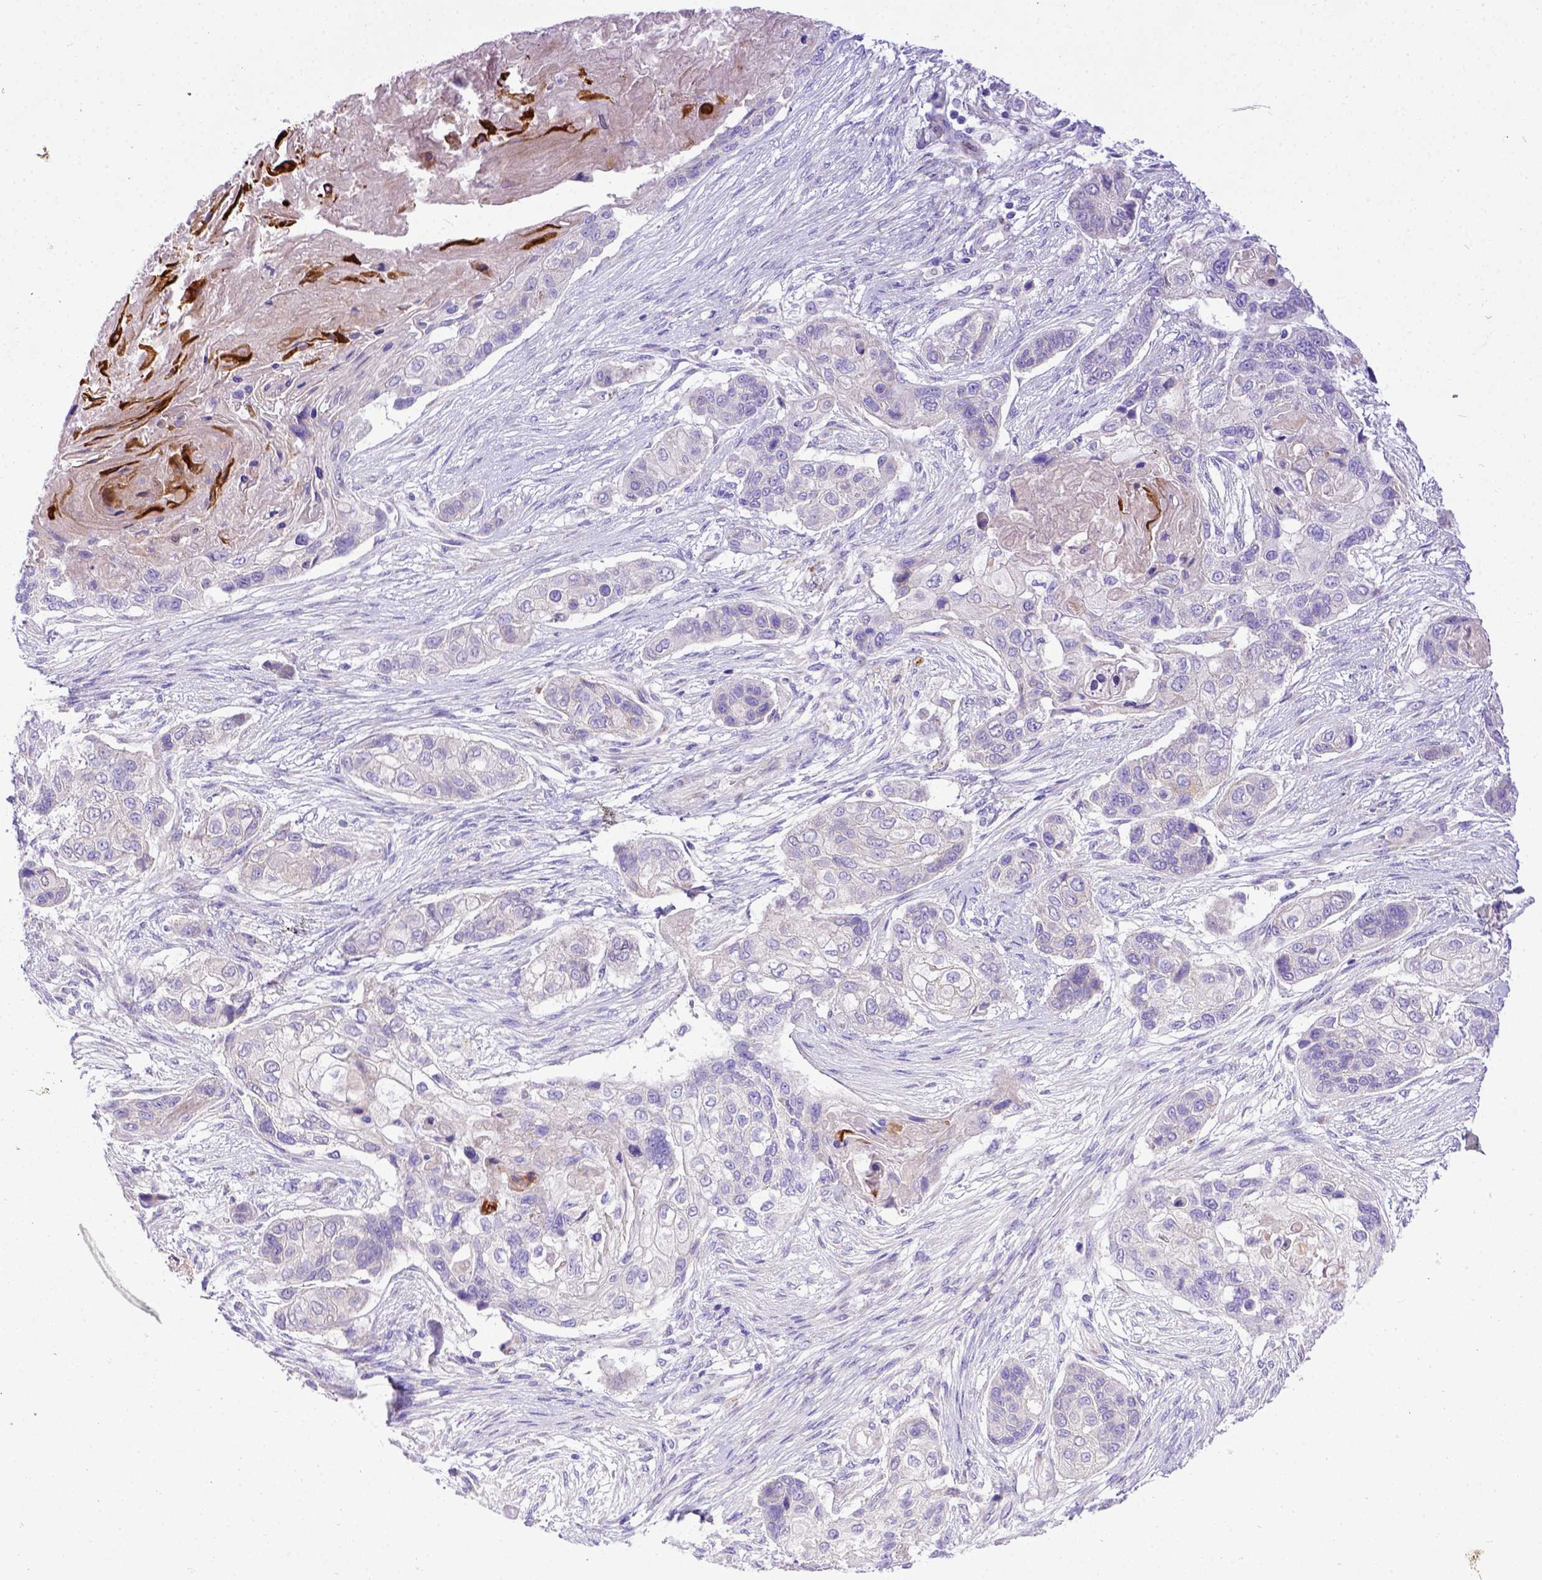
{"staining": {"intensity": "negative", "quantity": "none", "location": "none"}, "tissue": "lung cancer", "cell_type": "Tumor cells", "image_type": "cancer", "snomed": [{"axis": "morphology", "description": "Squamous cell carcinoma, NOS"}, {"axis": "topography", "description": "Lung"}], "caption": "Protein analysis of lung cancer displays no significant expression in tumor cells. (DAB (3,3'-diaminobenzidine) IHC with hematoxylin counter stain).", "gene": "CFAP300", "patient": {"sex": "male", "age": 69}}